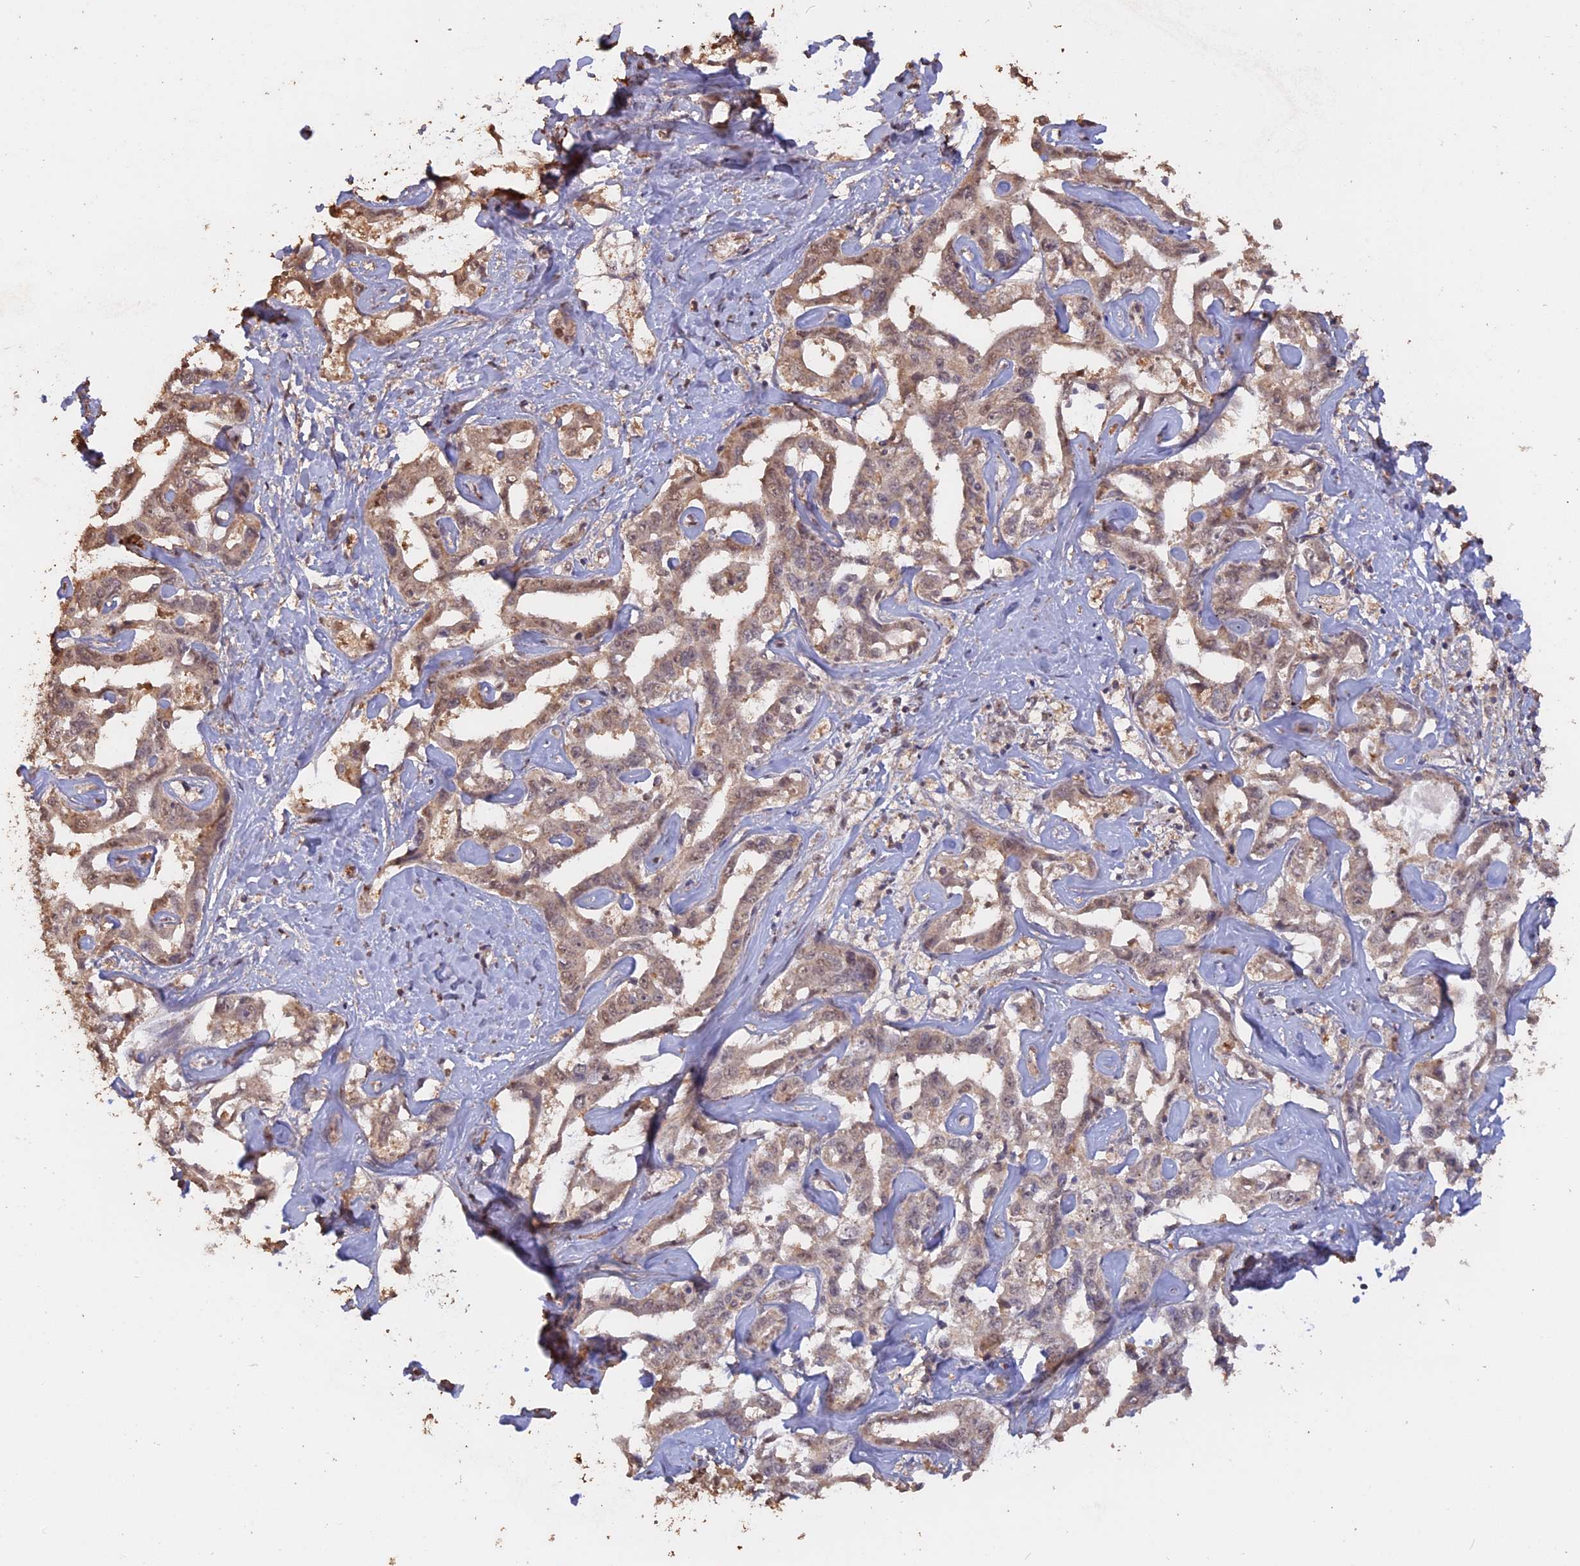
{"staining": {"intensity": "weak", "quantity": "25%-75%", "location": "nuclear"}, "tissue": "liver cancer", "cell_type": "Tumor cells", "image_type": "cancer", "snomed": [{"axis": "morphology", "description": "Cholangiocarcinoma"}, {"axis": "topography", "description": "Liver"}], "caption": "Immunohistochemical staining of liver cancer reveals weak nuclear protein staining in about 25%-75% of tumor cells.", "gene": "PSMC6", "patient": {"sex": "male", "age": 59}}